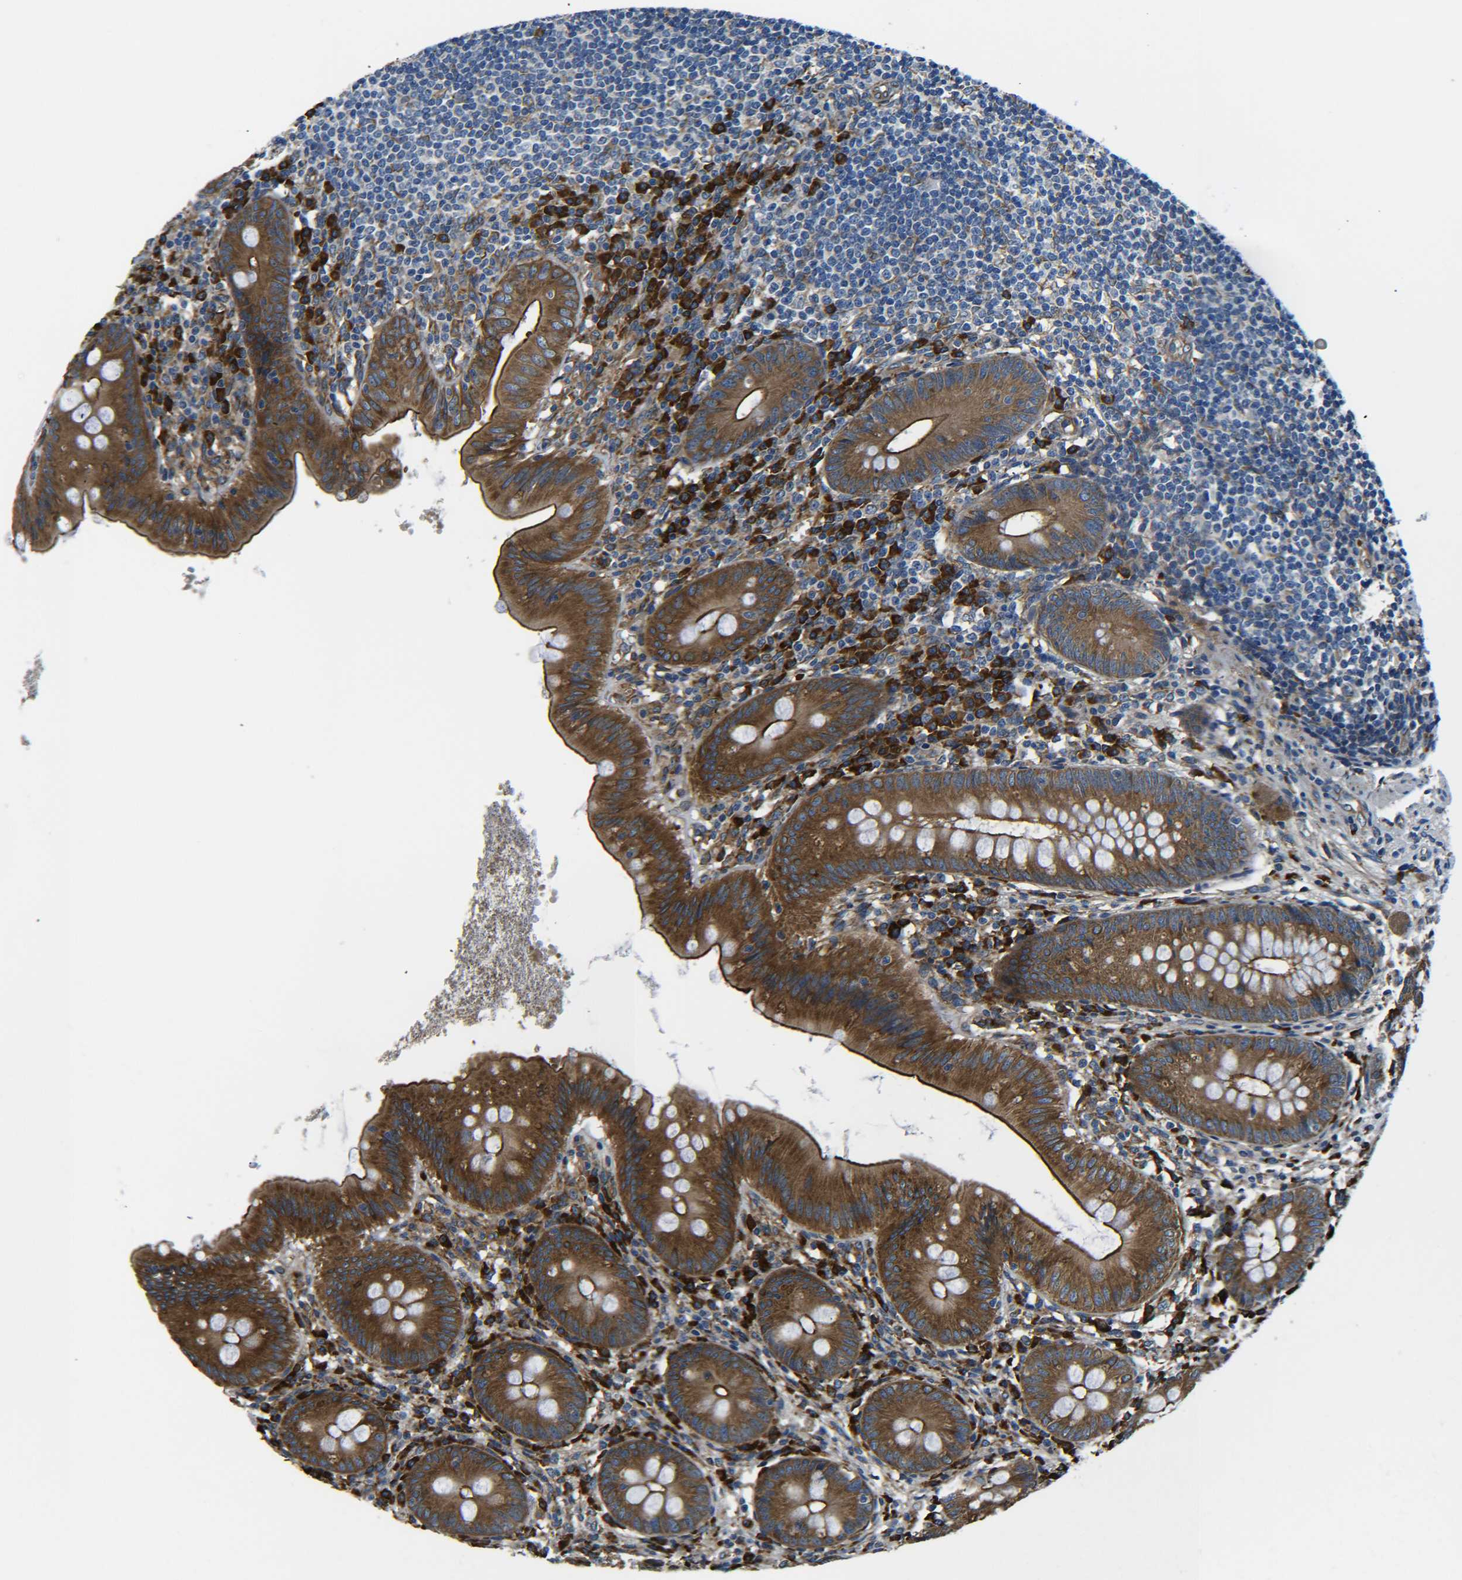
{"staining": {"intensity": "strong", "quantity": ">75%", "location": "cytoplasmic/membranous"}, "tissue": "appendix", "cell_type": "Glandular cells", "image_type": "normal", "snomed": [{"axis": "morphology", "description": "Normal tissue, NOS"}, {"axis": "topography", "description": "Appendix"}], "caption": "Immunohistochemical staining of benign human appendix demonstrates >75% levels of strong cytoplasmic/membranous protein expression in approximately >75% of glandular cells. (DAB (3,3'-diaminobenzidine) IHC, brown staining for protein, blue staining for nuclei).", "gene": "PREB", "patient": {"sex": "male", "age": 56}}